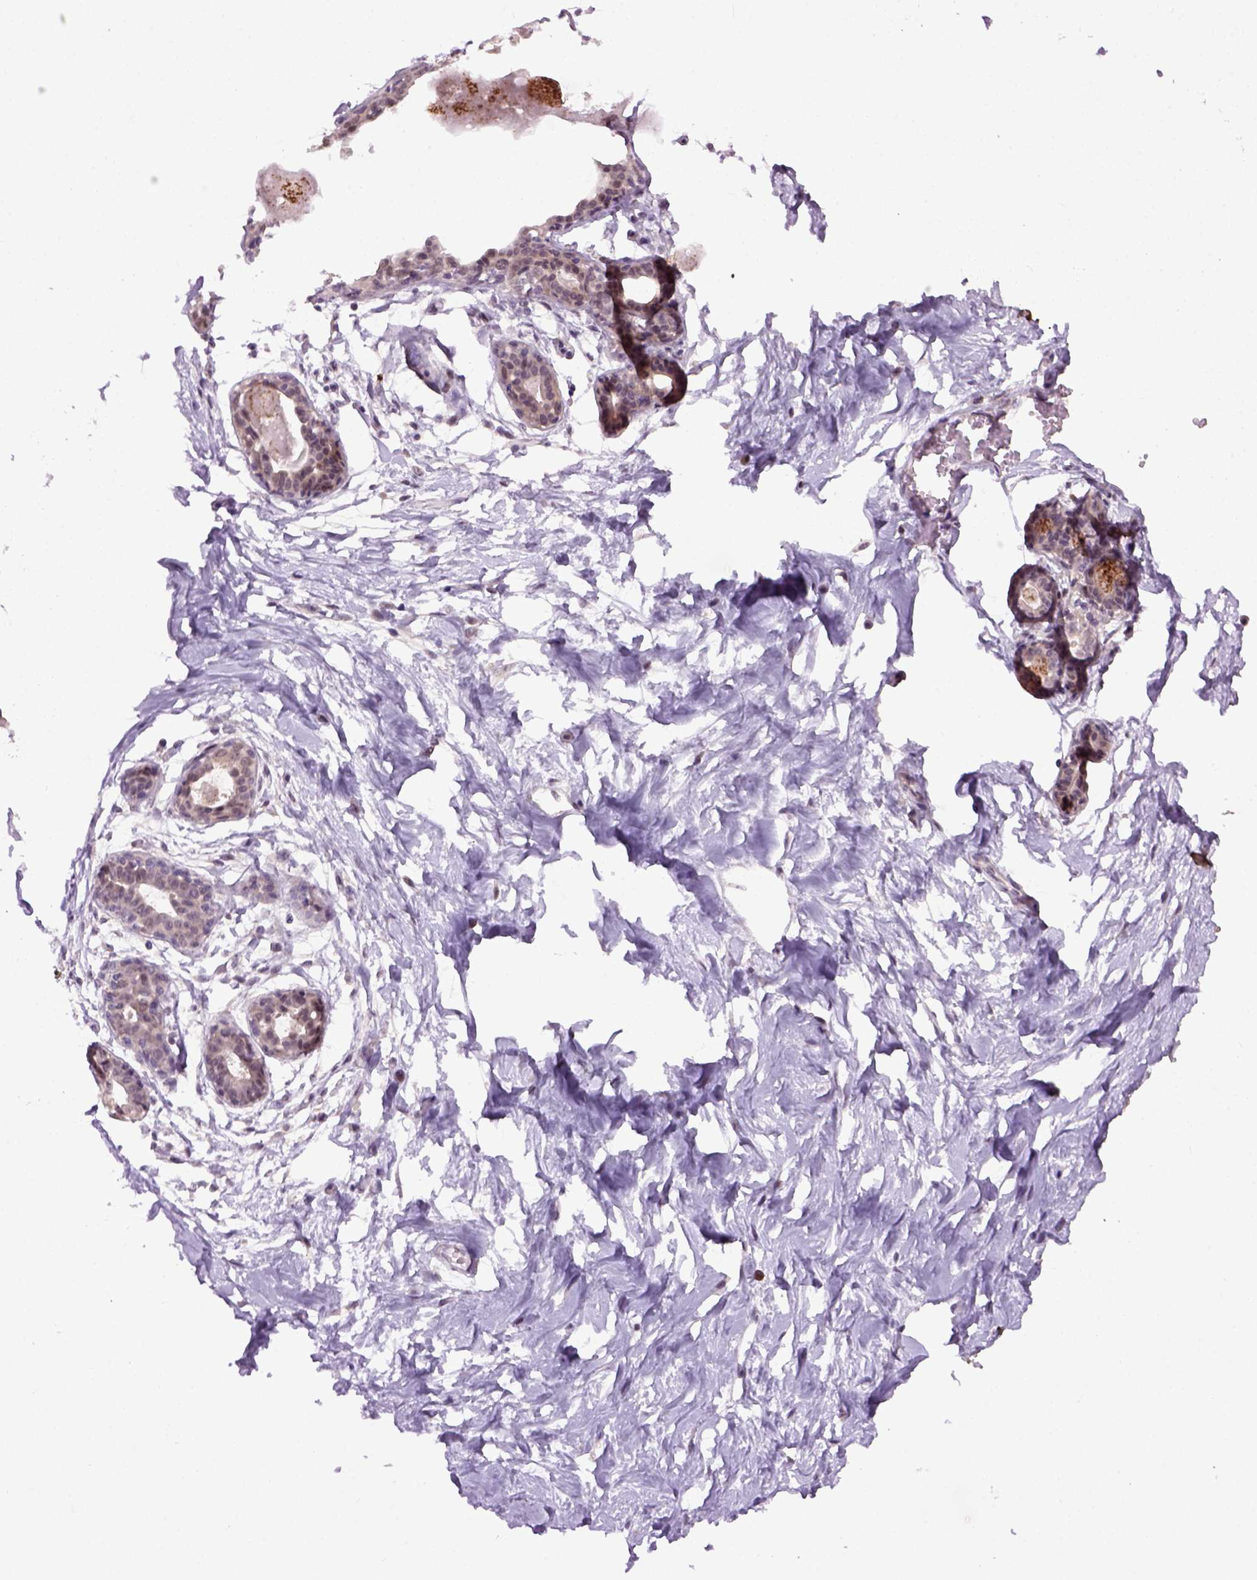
{"staining": {"intensity": "negative", "quantity": "none", "location": "none"}, "tissue": "breast", "cell_type": "Adipocytes", "image_type": "normal", "snomed": [{"axis": "morphology", "description": "Normal tissue, NOS"}, {"axis": "topography", "description": "Breast"}], "caption": "A high-resolution histopathology image shows immunohistochemistry (IHC) staining of benign breast, which demonstrates no significant expression in adipocytes.", "gene": "RAB43", "patient": {"sex": "female", "age": 45}}